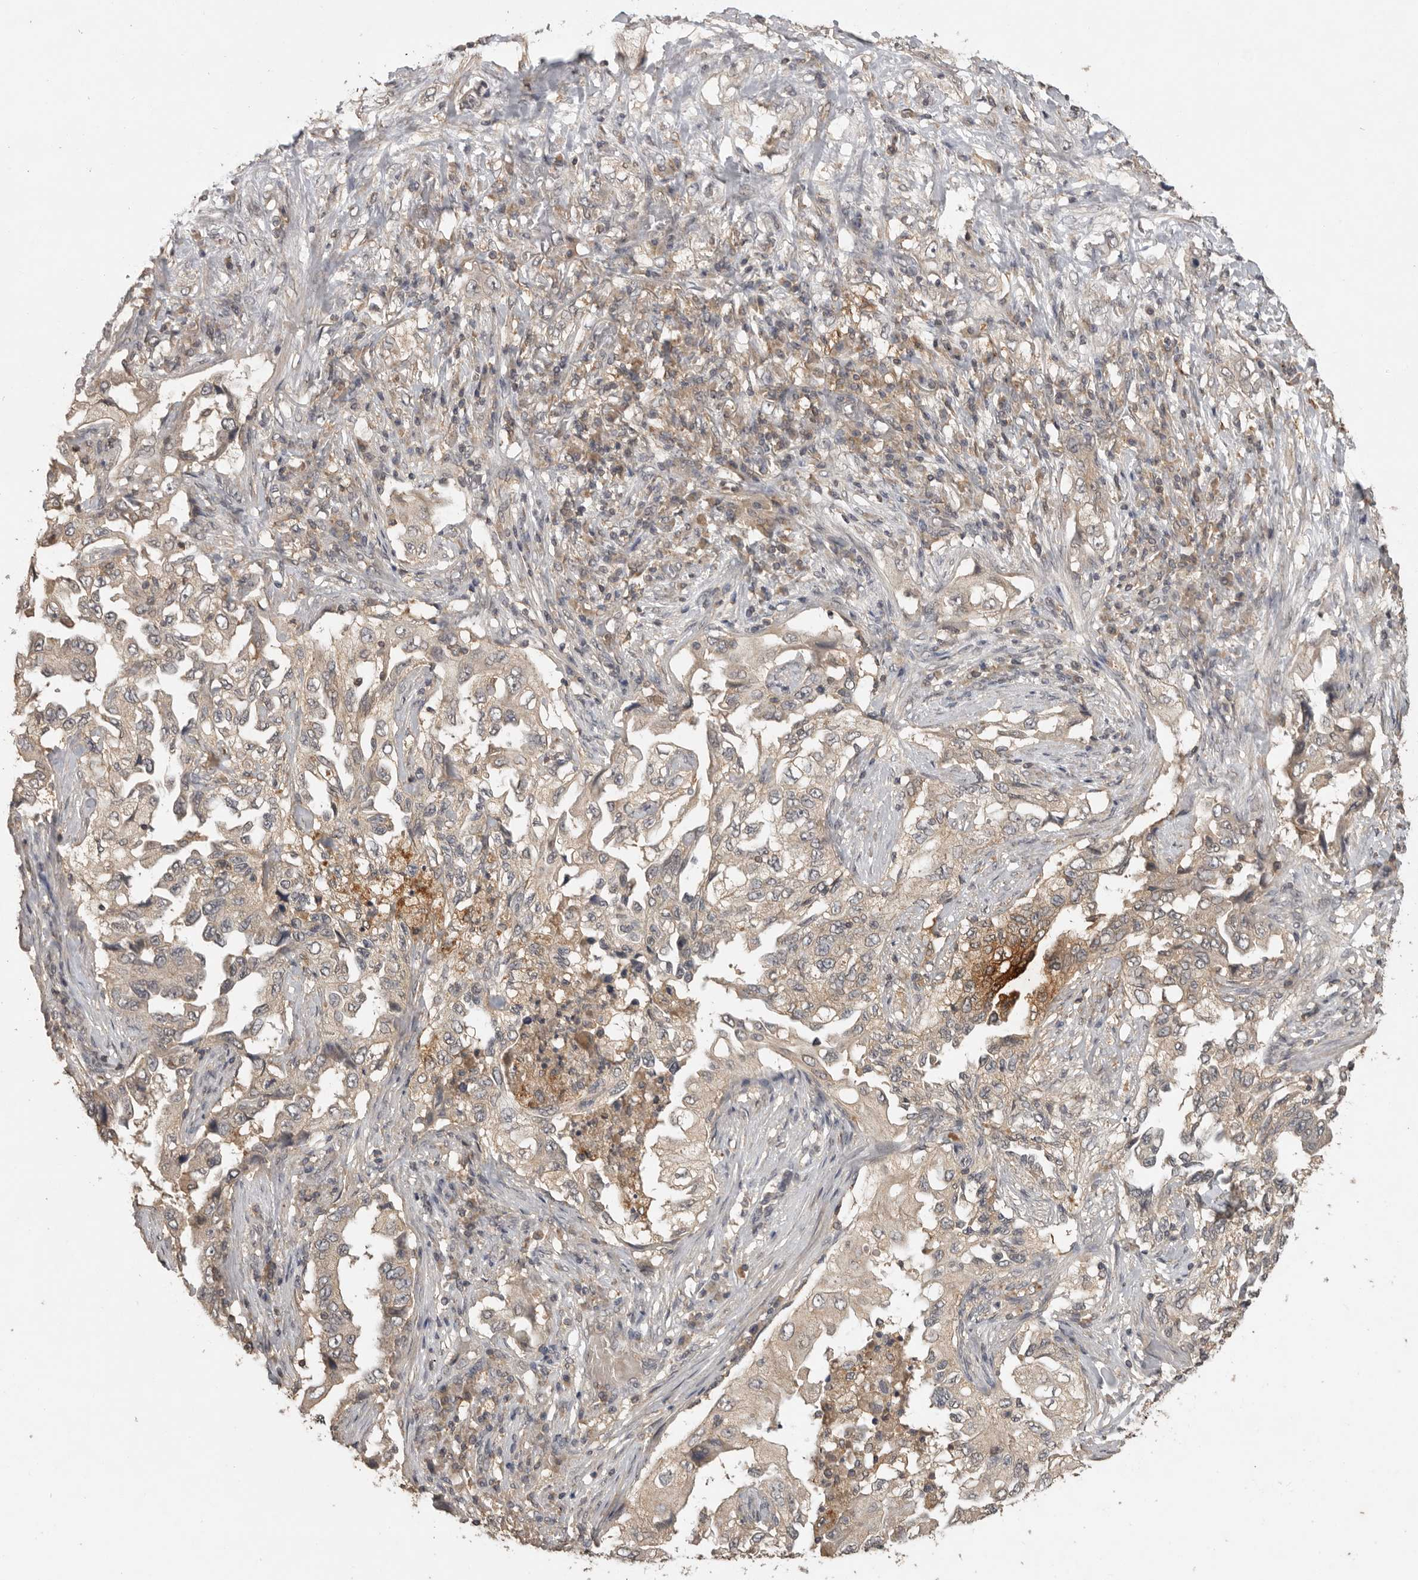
{"staining": {"intensity": "weak", "quantity": ">75%", "location": "cytoplasmic/membranous"}, "tissue": "lung cancer", "cell_type": "Tumor cells", "image_type": "cancer", "snomed": [{"axis": "morphology", "description": "Adenocarcinoma, NOS"}, {"axis": "topography", "description": "Lung"}], "caption": "Protein expression analysis of lung adenocarcinoma demonstrates weak cytoplasmic/membranous expression in approximately >75% of tumor cells. (DAB (3,3'-diaminobenzidine) IHC with brightfield microscopy, high magnification).", "gene": "ADAMTS4", "patient": {"sex": "female", "age": 51}}